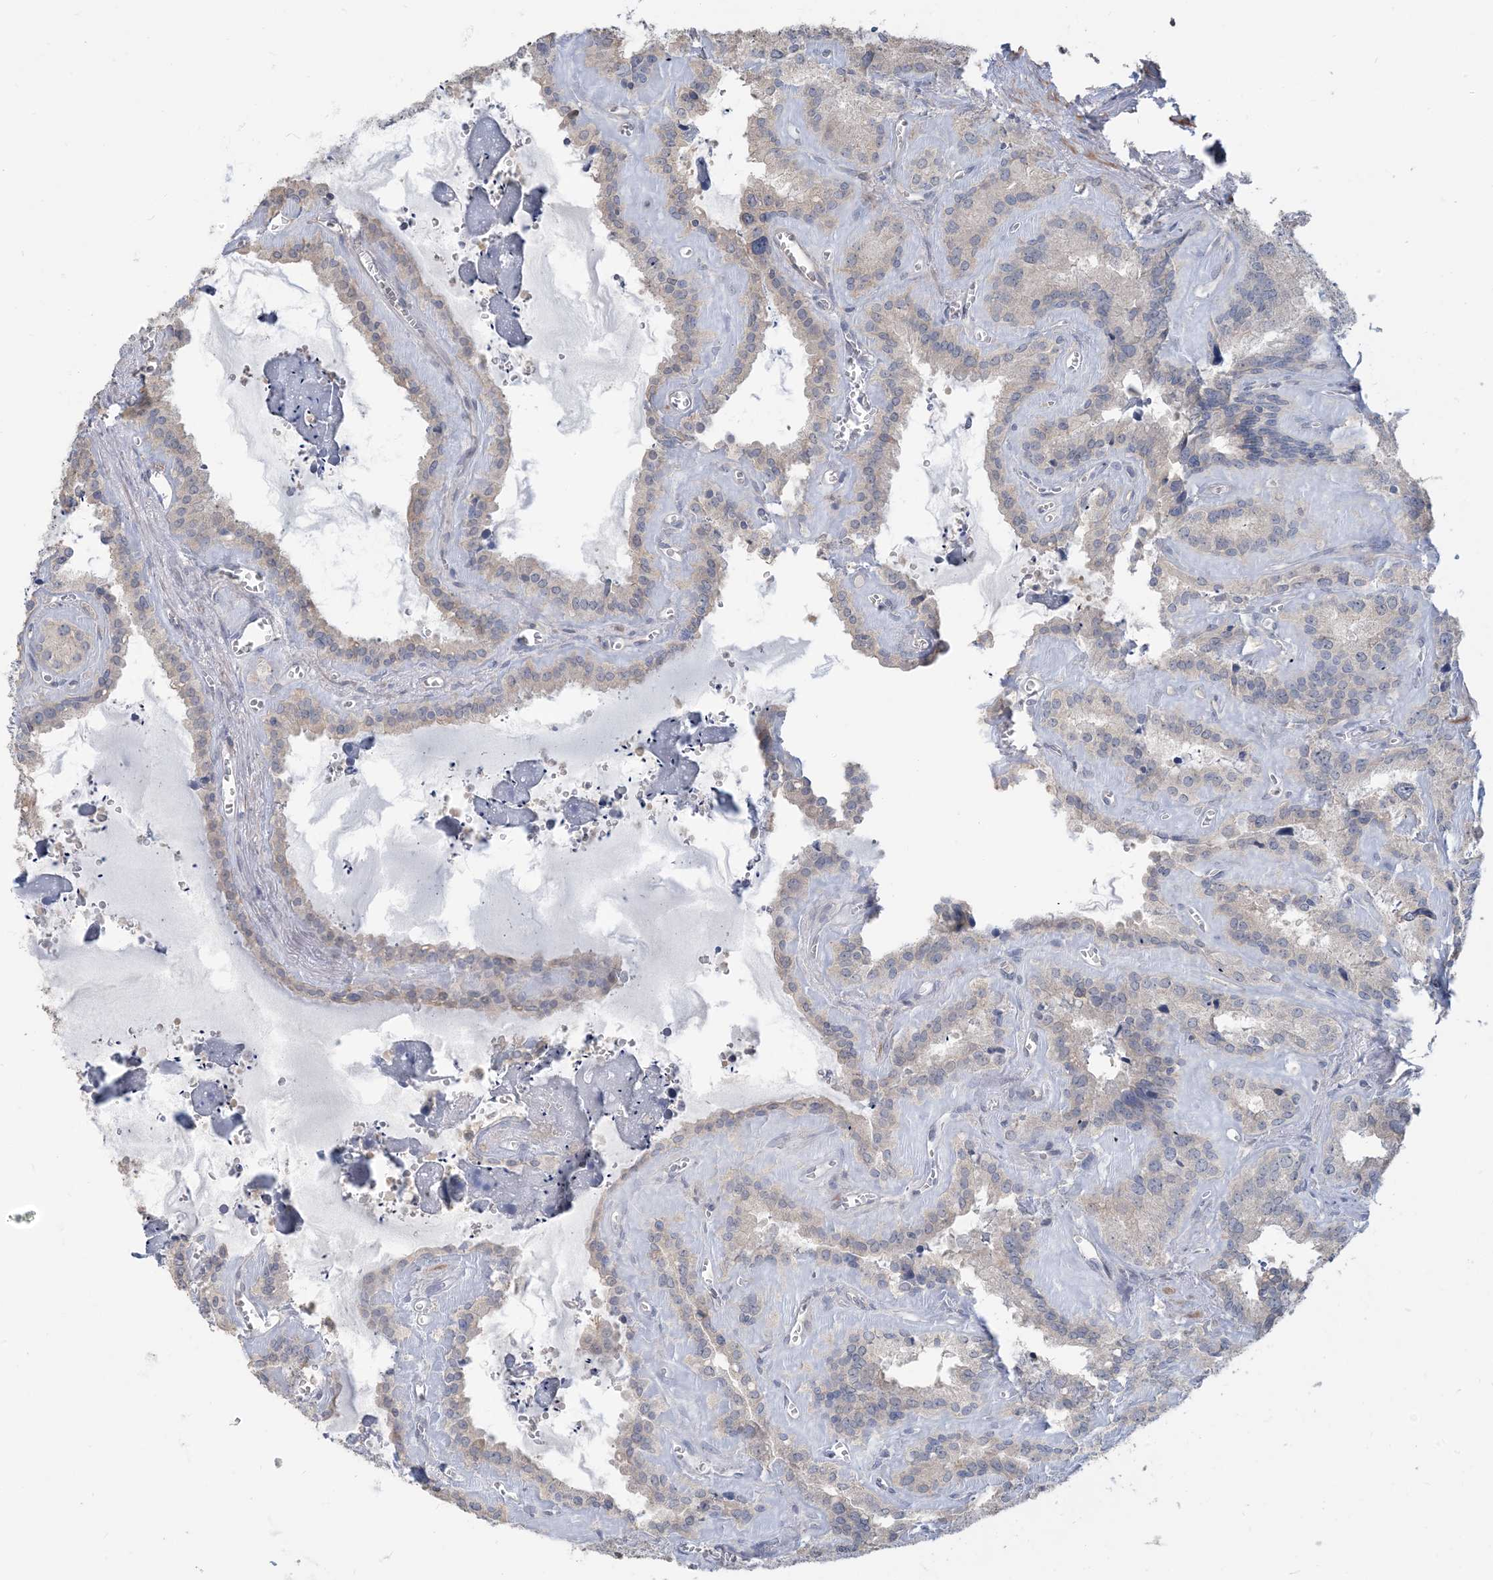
{"staining": {"intensity": "negative", "quantity": "none", "location": "none"}, "tissue": "seminal vesicle", "cell_type": "Glandular cells", "image_type": "normal", "snomed": [{"axis": "morphology", "description": "Normal tissue, NOS"}, {"axis": "topography", "description": "Prostate"}, {"axis": "topography", "description": "Seminal veicle"}], "caption": "This is a image of immunohistochemistry (IHC) staining of benign seminal vesicle, which shows no expression in glandular cells. Nuclei are stained in blue.", "gene": "NPHS2", "patient": {"sex": "male", "age": 59}}